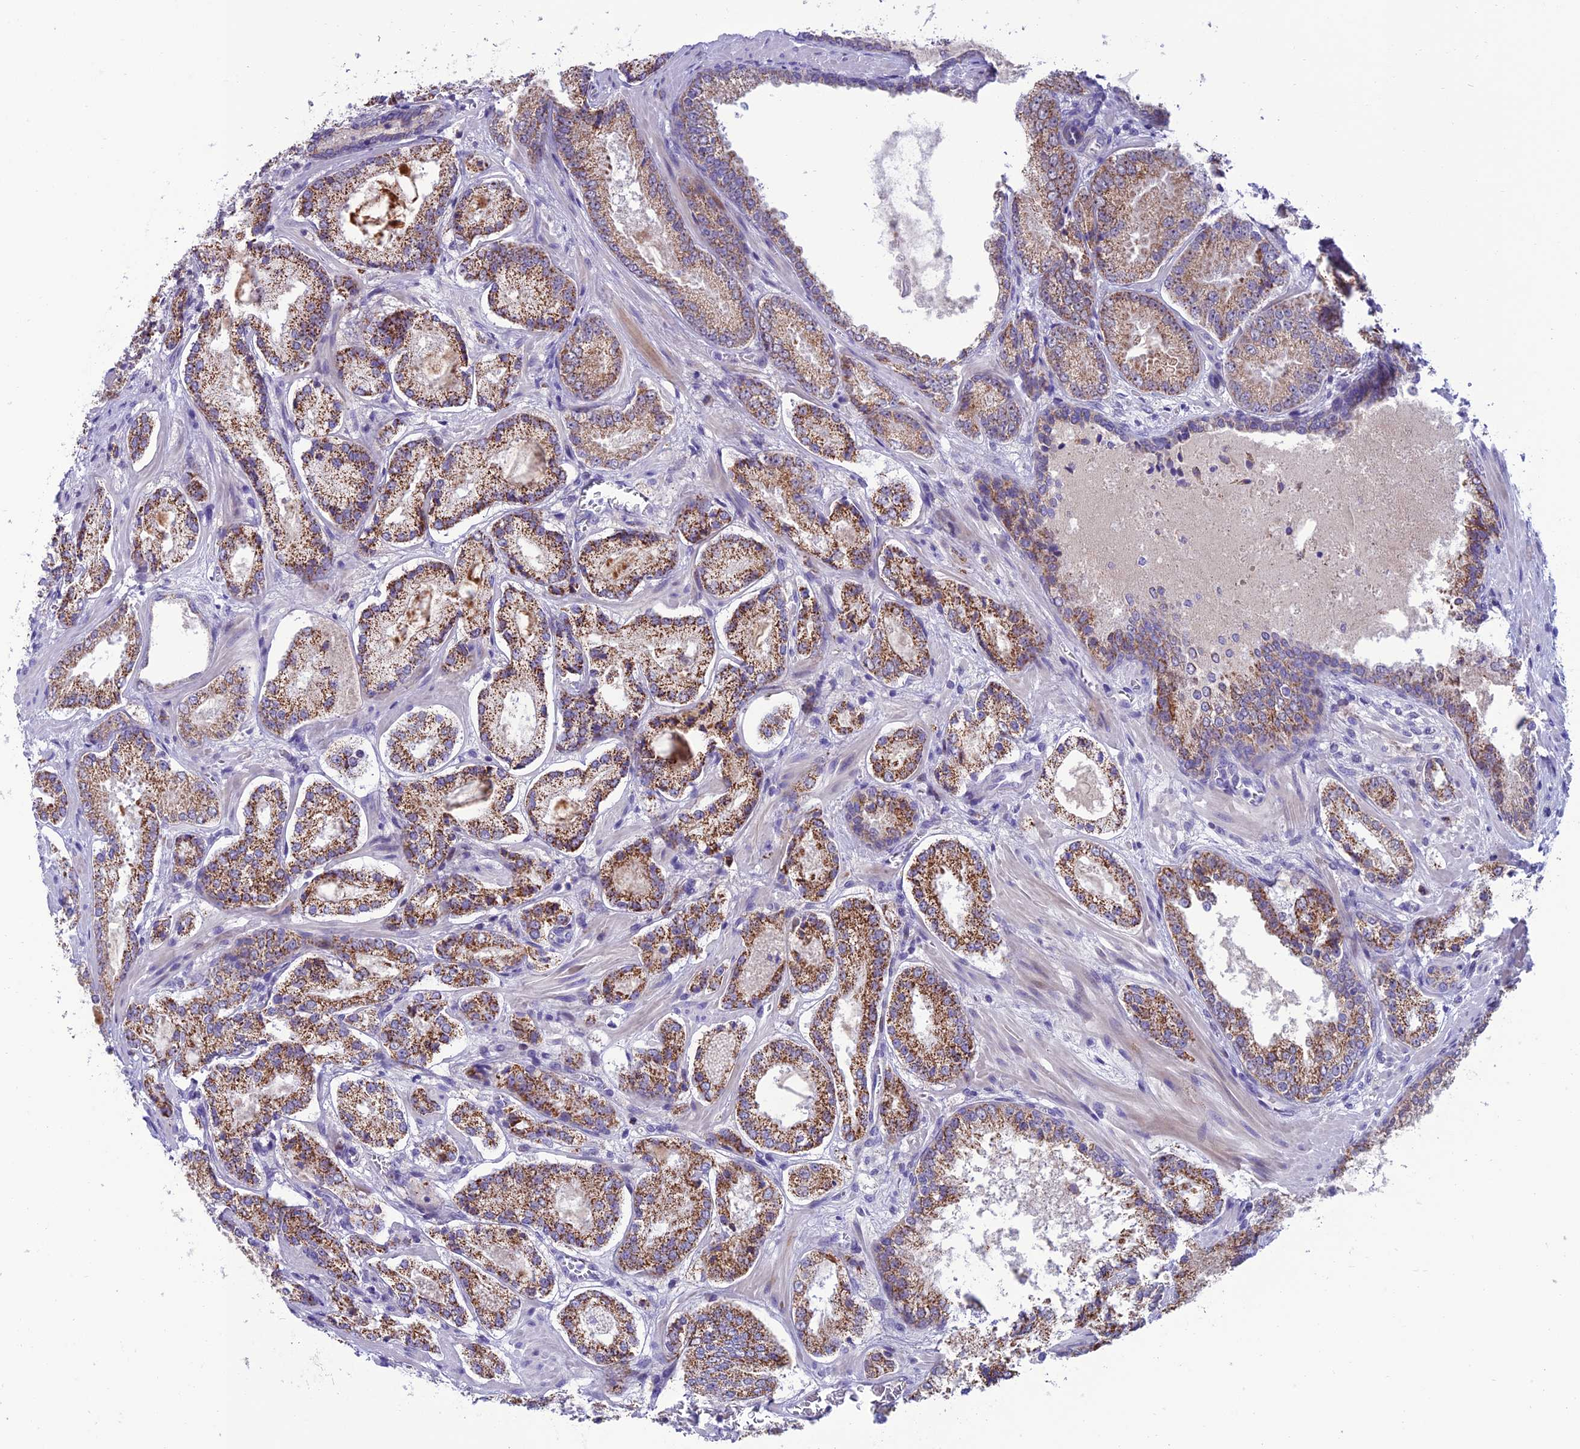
{"staining": {"intensity": "moderate", "quantity": ">75%", "location": "cytoplasmic/membranous"}, "tissue": "prostate cancer", "cell_type": "Tumor cells", "image_type": "cancer", "snomed": [{"axis": "morphology", "description": "Adenocarcinoma, Low grade"}, {"axis": "topography", "description": "Prostate"}], "caption": "Immunohistochemical staining of human prostate cancer (adenocarcinoma (low-grade)) reveals moderate cytoplasmic/membranous protein expression in approximately >75% of tumor cells. The protein is shown in brown color, while the nuclei are stained blue.", "gene": "SLC10A1", "patient": {"sex": "male", "age": 74}}